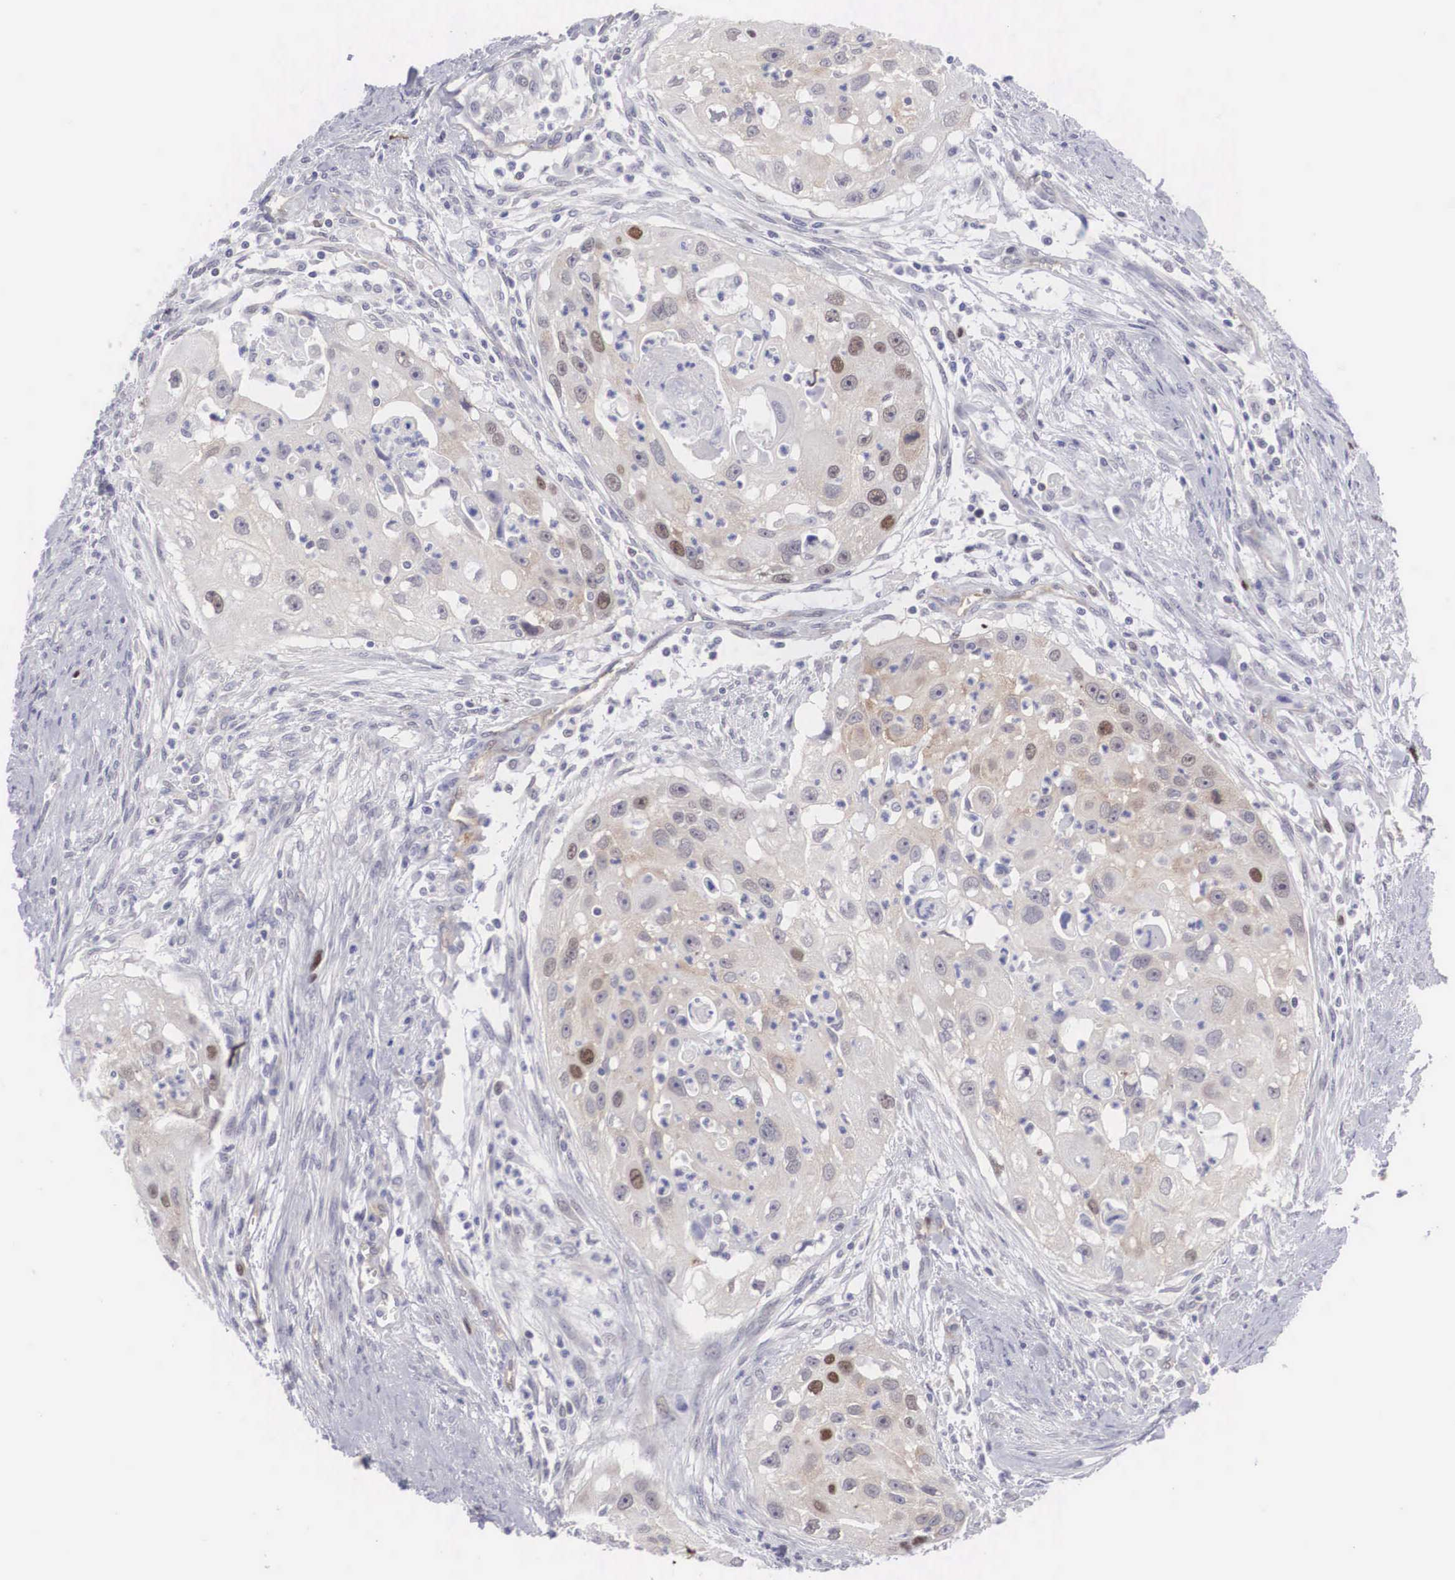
{"staining": {"intensity": "moderate", "quantity": "<25%", "location": "nuclear"}, "tissue": "head and neck cancer", "cell_type": "Tumor cells", "image_type": "cancer", "snomed": [{"axis": "morphology", "description": "Squamous cell carcinoma, NOS"}, {"axis": "topography", "description": "Head-Neck"}], "caption": "About <25% of tumor cells in head and neck cancer reveal moderate nuclear protein positivity as visualized by brown immunohistochemical staining.", "gene": "MAST4", "patient": {"sex": "male", "age": 64}}